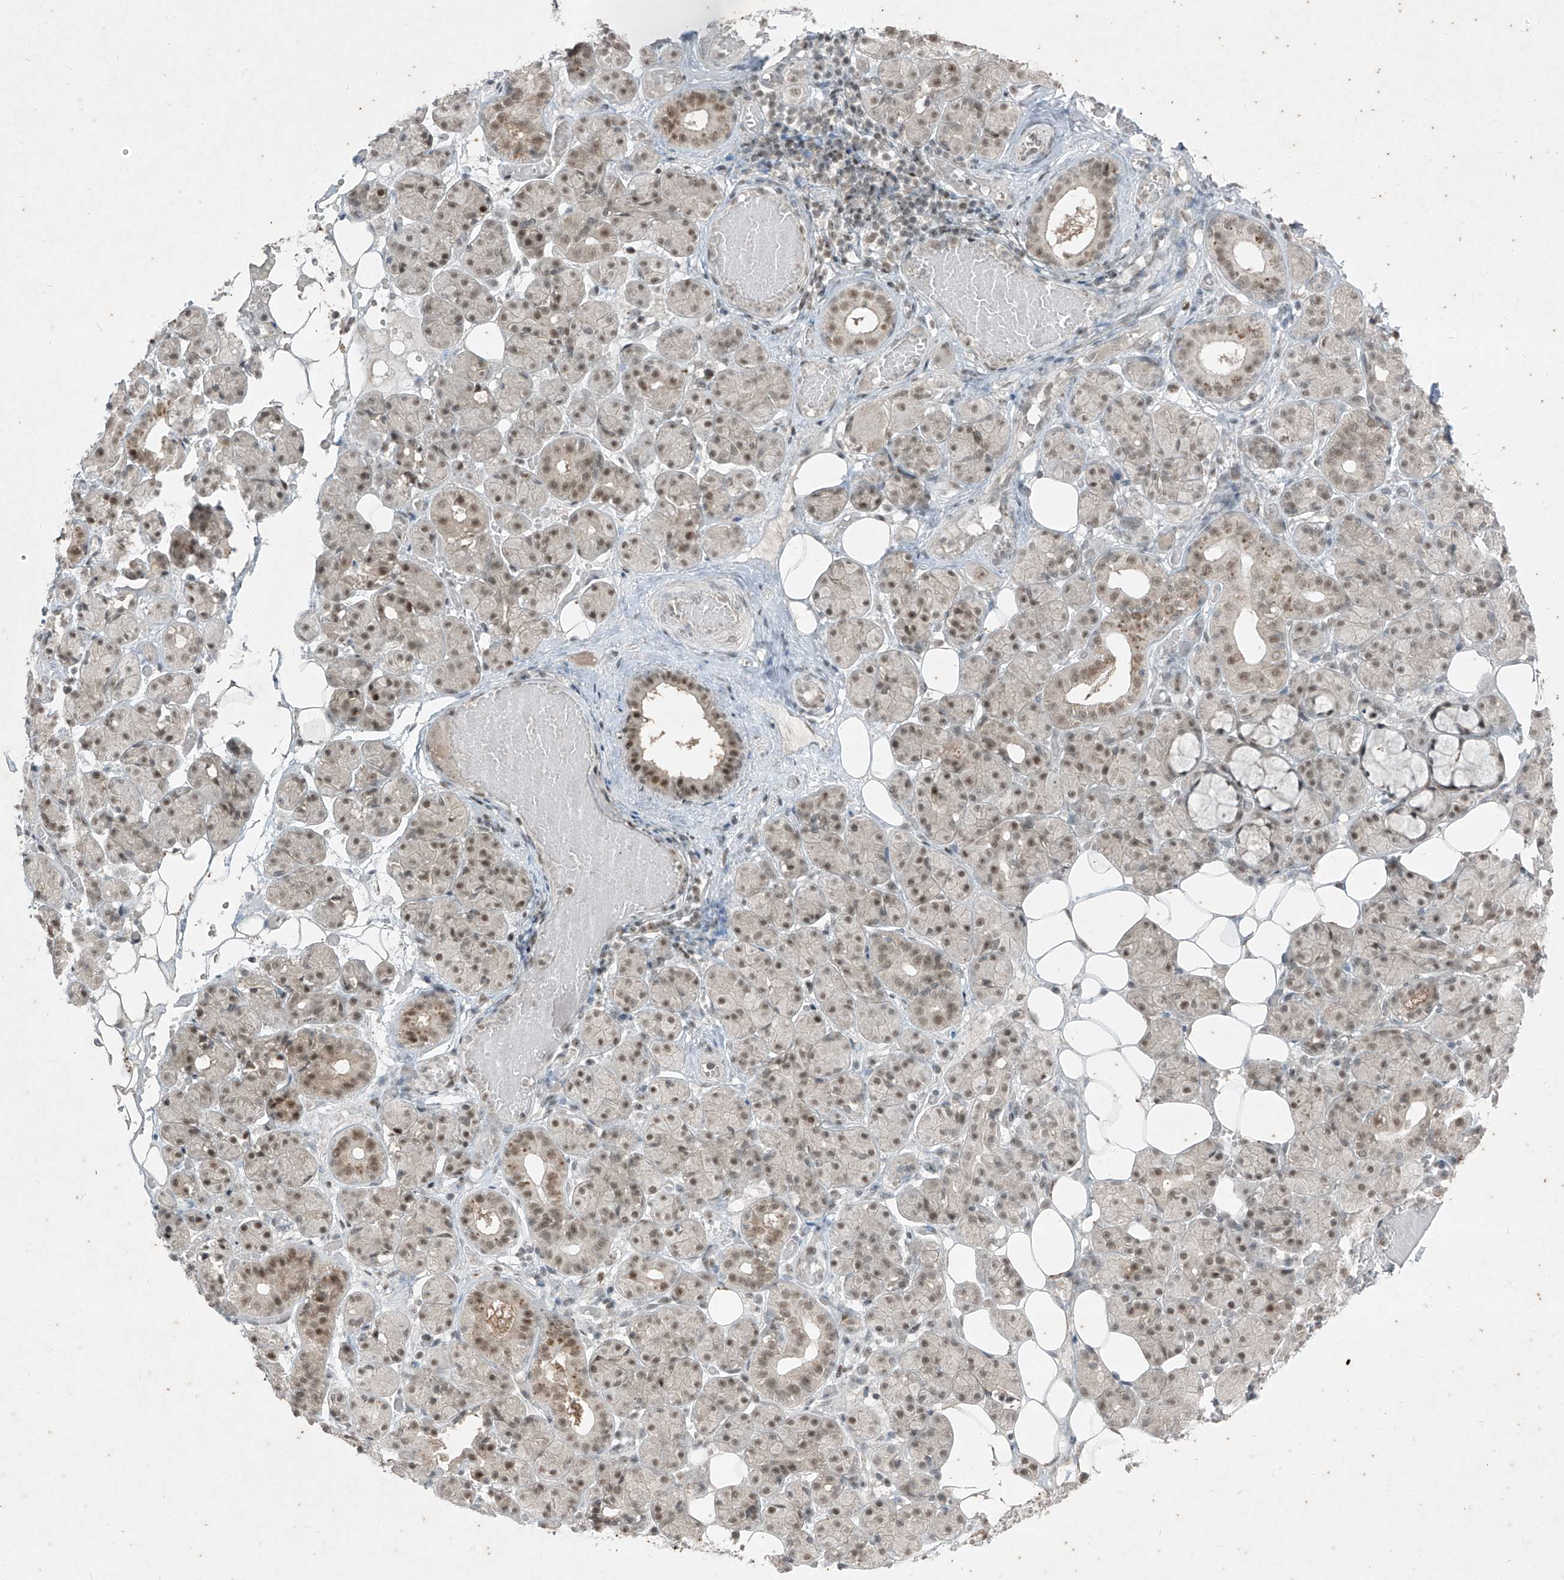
{"staining": {"intensity": "moderate", "quantity": "25%-75%", "location": "nuclear"}, "tissue": "salivary gland", "cell_type": "Glandular cells", "image_type": "normal", "snomed": [{"axis": "morphology", "description": "Normal tissue, NOS"}, {"axis": "topography", "description": "Salivary gland"}], "caption": "Immunohistochemistry staining of normal salivary gland, which exhibits medium levels of moderate nuclear expression in approximately 25%-75% of glandular cells indicating moderate nuclear protein staining. The staining was performed using DAB (3,3'-diaminobenzidine) (brown) for protein detection and nuclei were counterstained in hematoxylin (blue).", "gene": "ZNF354B", "patient": {"sex": "male", "age": 63}}